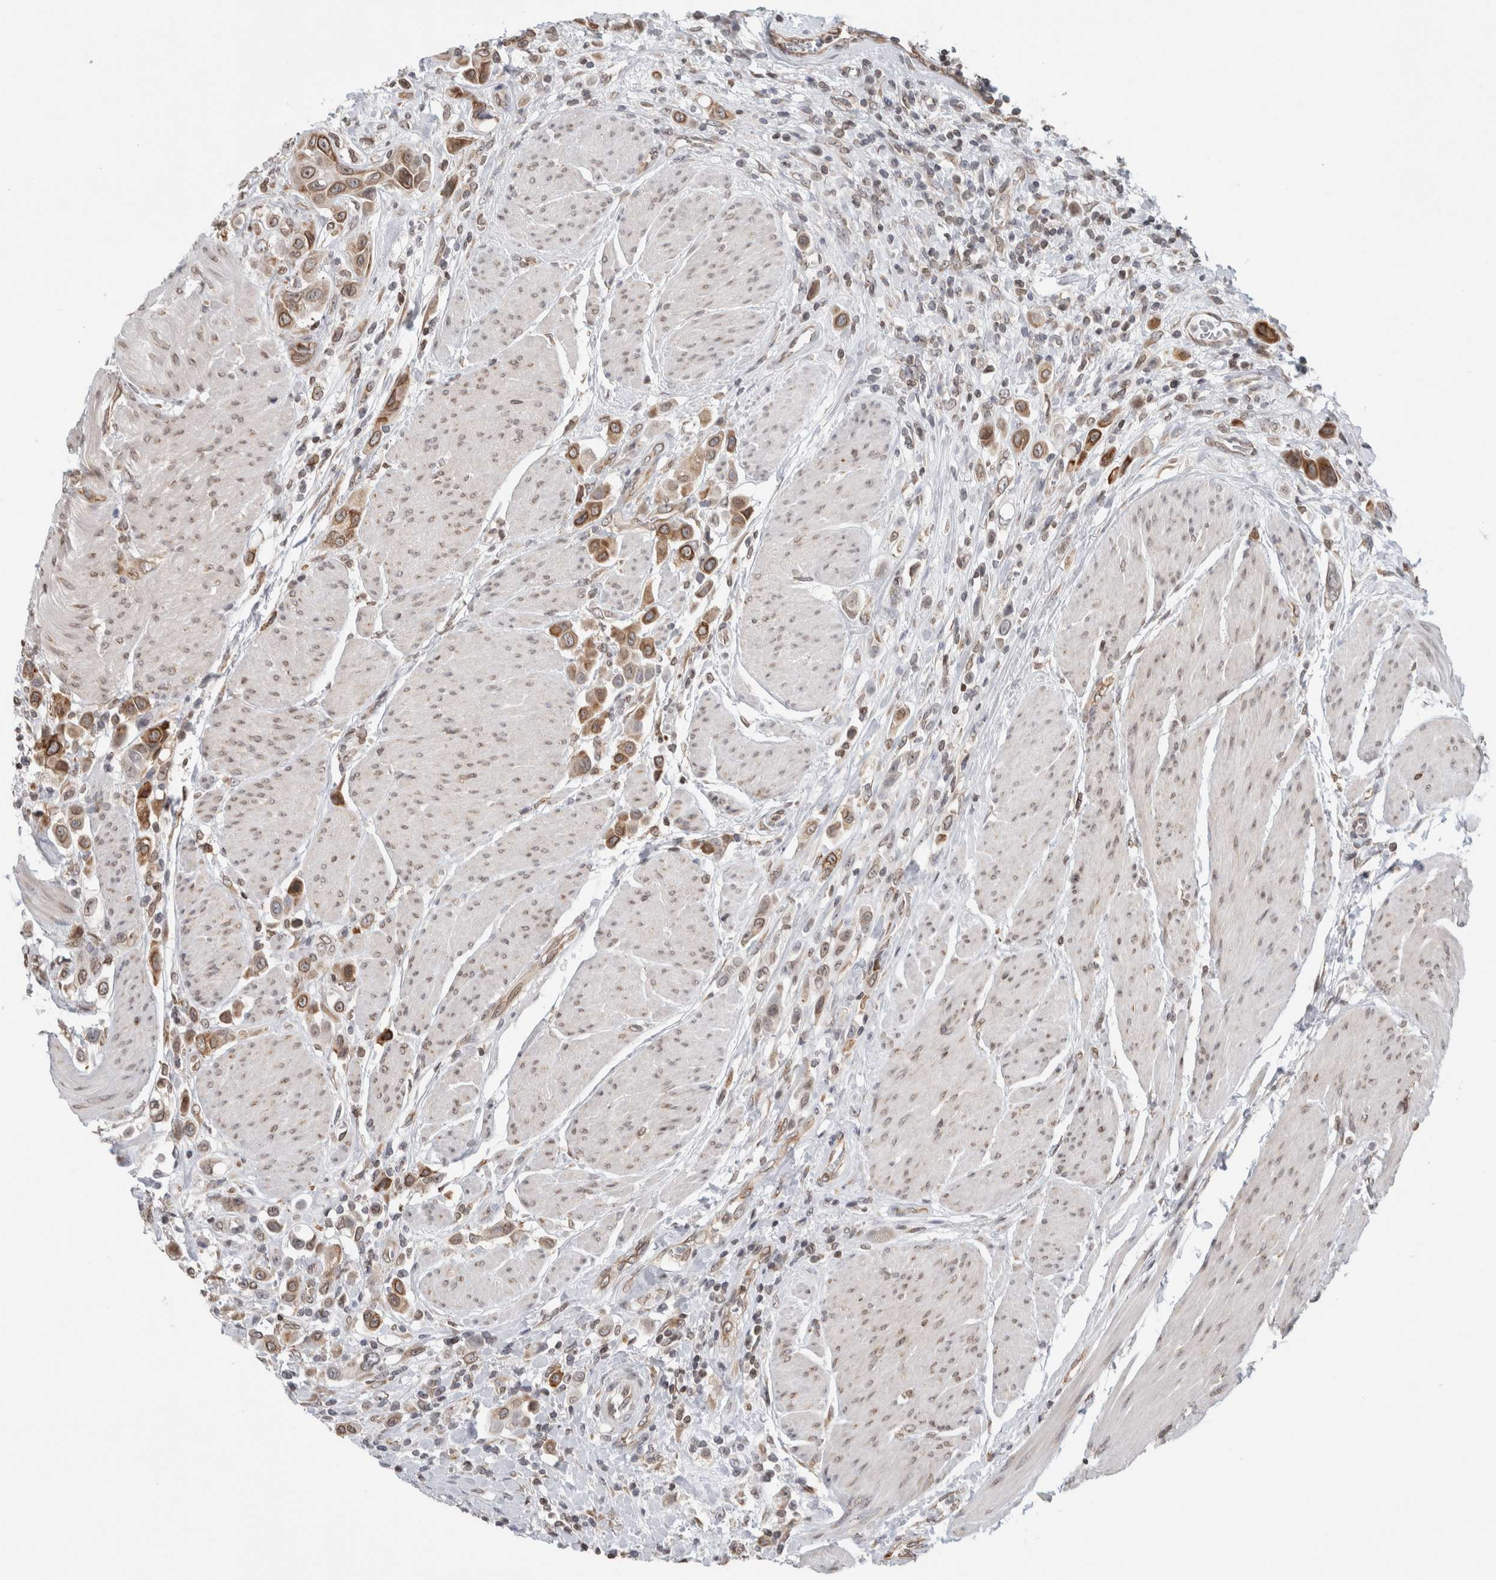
{"staining": {"intensity": "moderate", "quantity": ">75%", "location": "cytoplasmic/membranous,nuclear"}, "tissue": "urothelial cancer", "cell_type": "Tumor cells", "image_type": "cancer", "snomed": [{"axis": "morphology", "description": "Urothelial carcinoma, High grade"}, {"axis": "topography", "description": "Urinary bladder"}], "caption": "The image demonstrates staining of urothelial cancer, revealing moderate cytoplasmic/membranous and nuclear protein staining (brown color) within tumor cells.", "gene": "RBMX2", "patient": {"sex": "male", "age": 50}}